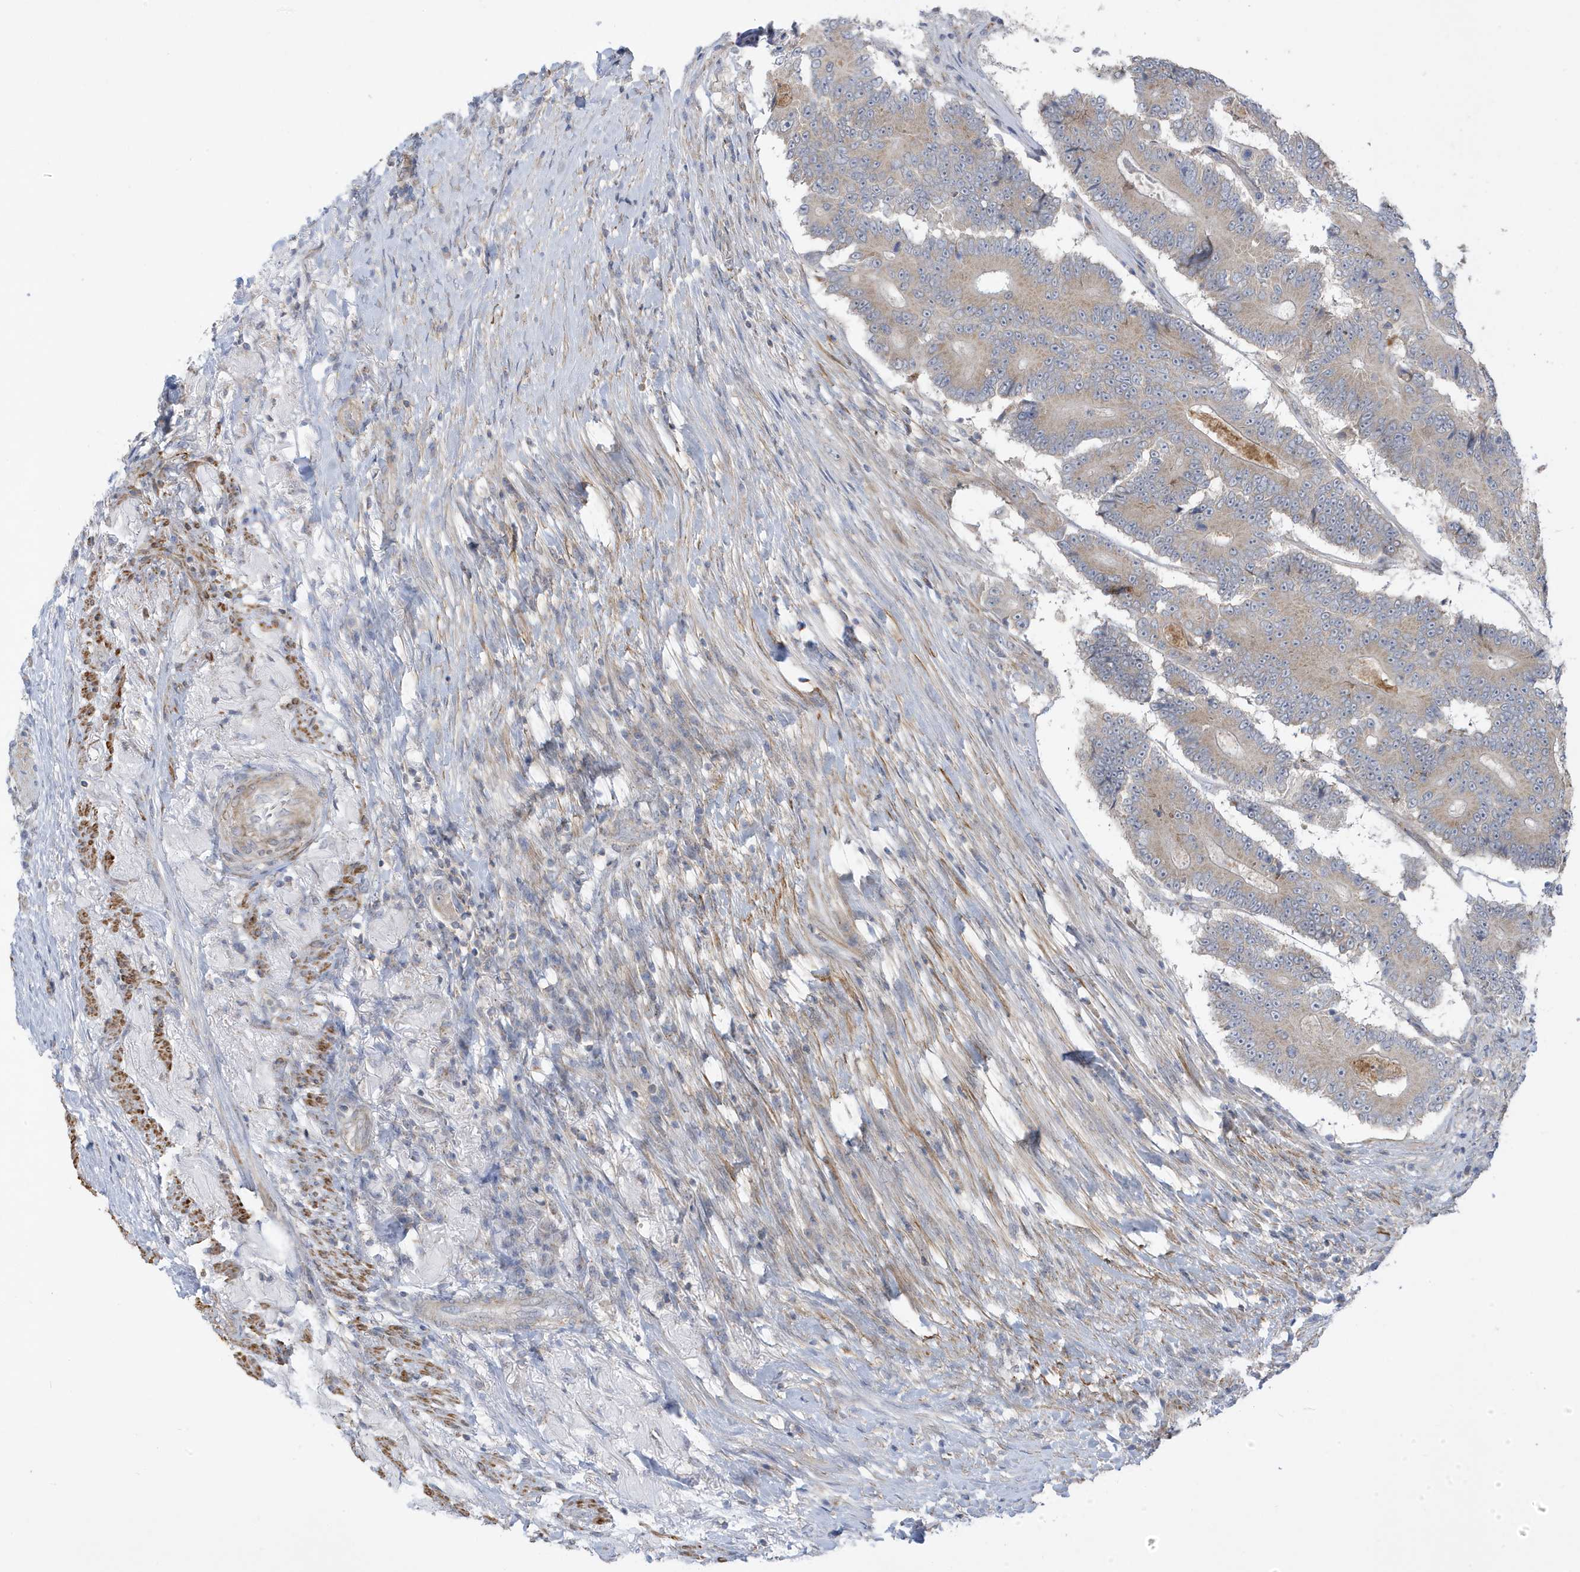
{"staining": {"intensity": "weak", "quantity": ">75%", "location": "cytoplasmic/membranous"}, "tissue": "colorectal cancer", "cell_type": "Tumor cells", "image_type": "cancer", "snomed": [{"axis": "morphology", "description": "Adenocarcinoma, NOS"}, {"axis": "topography", "description": "Colon"}], "caption": "The histopathology image reveals a brown stain indicating the presence of a protein in the cytoplasmic/membranous of tumor cells in colorectal cancer.", "gene": "ATP13A5", "patient": {"sex": "male", "age": 83}}